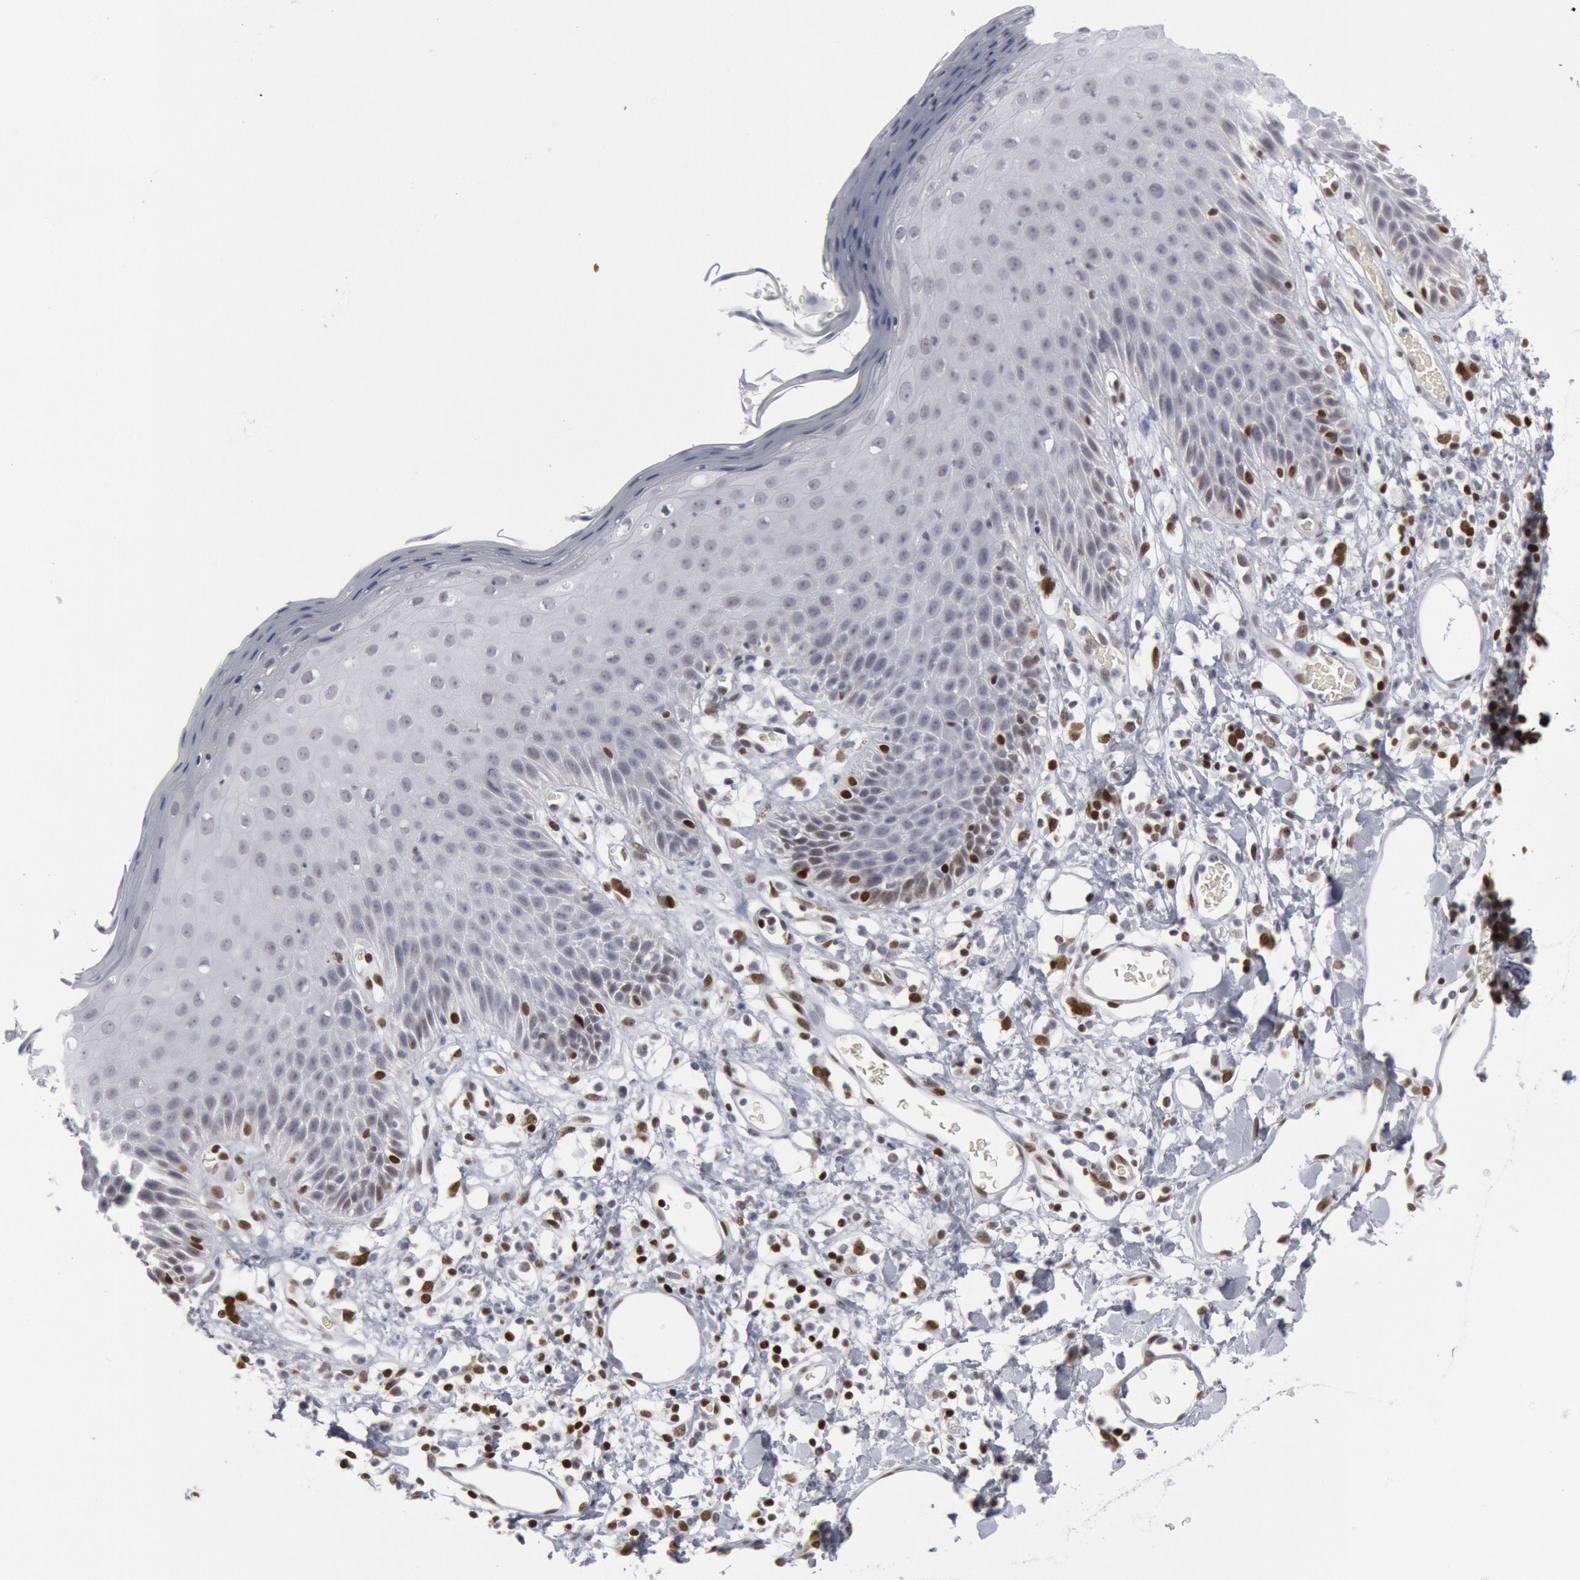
{"staining": {"intensity": "moderate", "quantity": "<25%", "location": "nuclear"}, "tissue": "skin", "cell_type": "Epidermal cells", "image_type": "normal", "snomed": [{"axis": "morphology", "description": "Normal tissue, NOS"}, {"axis": "topography", "description": "Vulva"}, {"axis": "topography", "description": "Peripheral nerve tissue"}], "caption": "Unremarkable skin demonstrates moderate nuclear expression in approximately <25% of epidermal cells, visualized by immunohistochemistry.", "gene": "MECP2", "patient": {"sex": "female", "age": 68}}